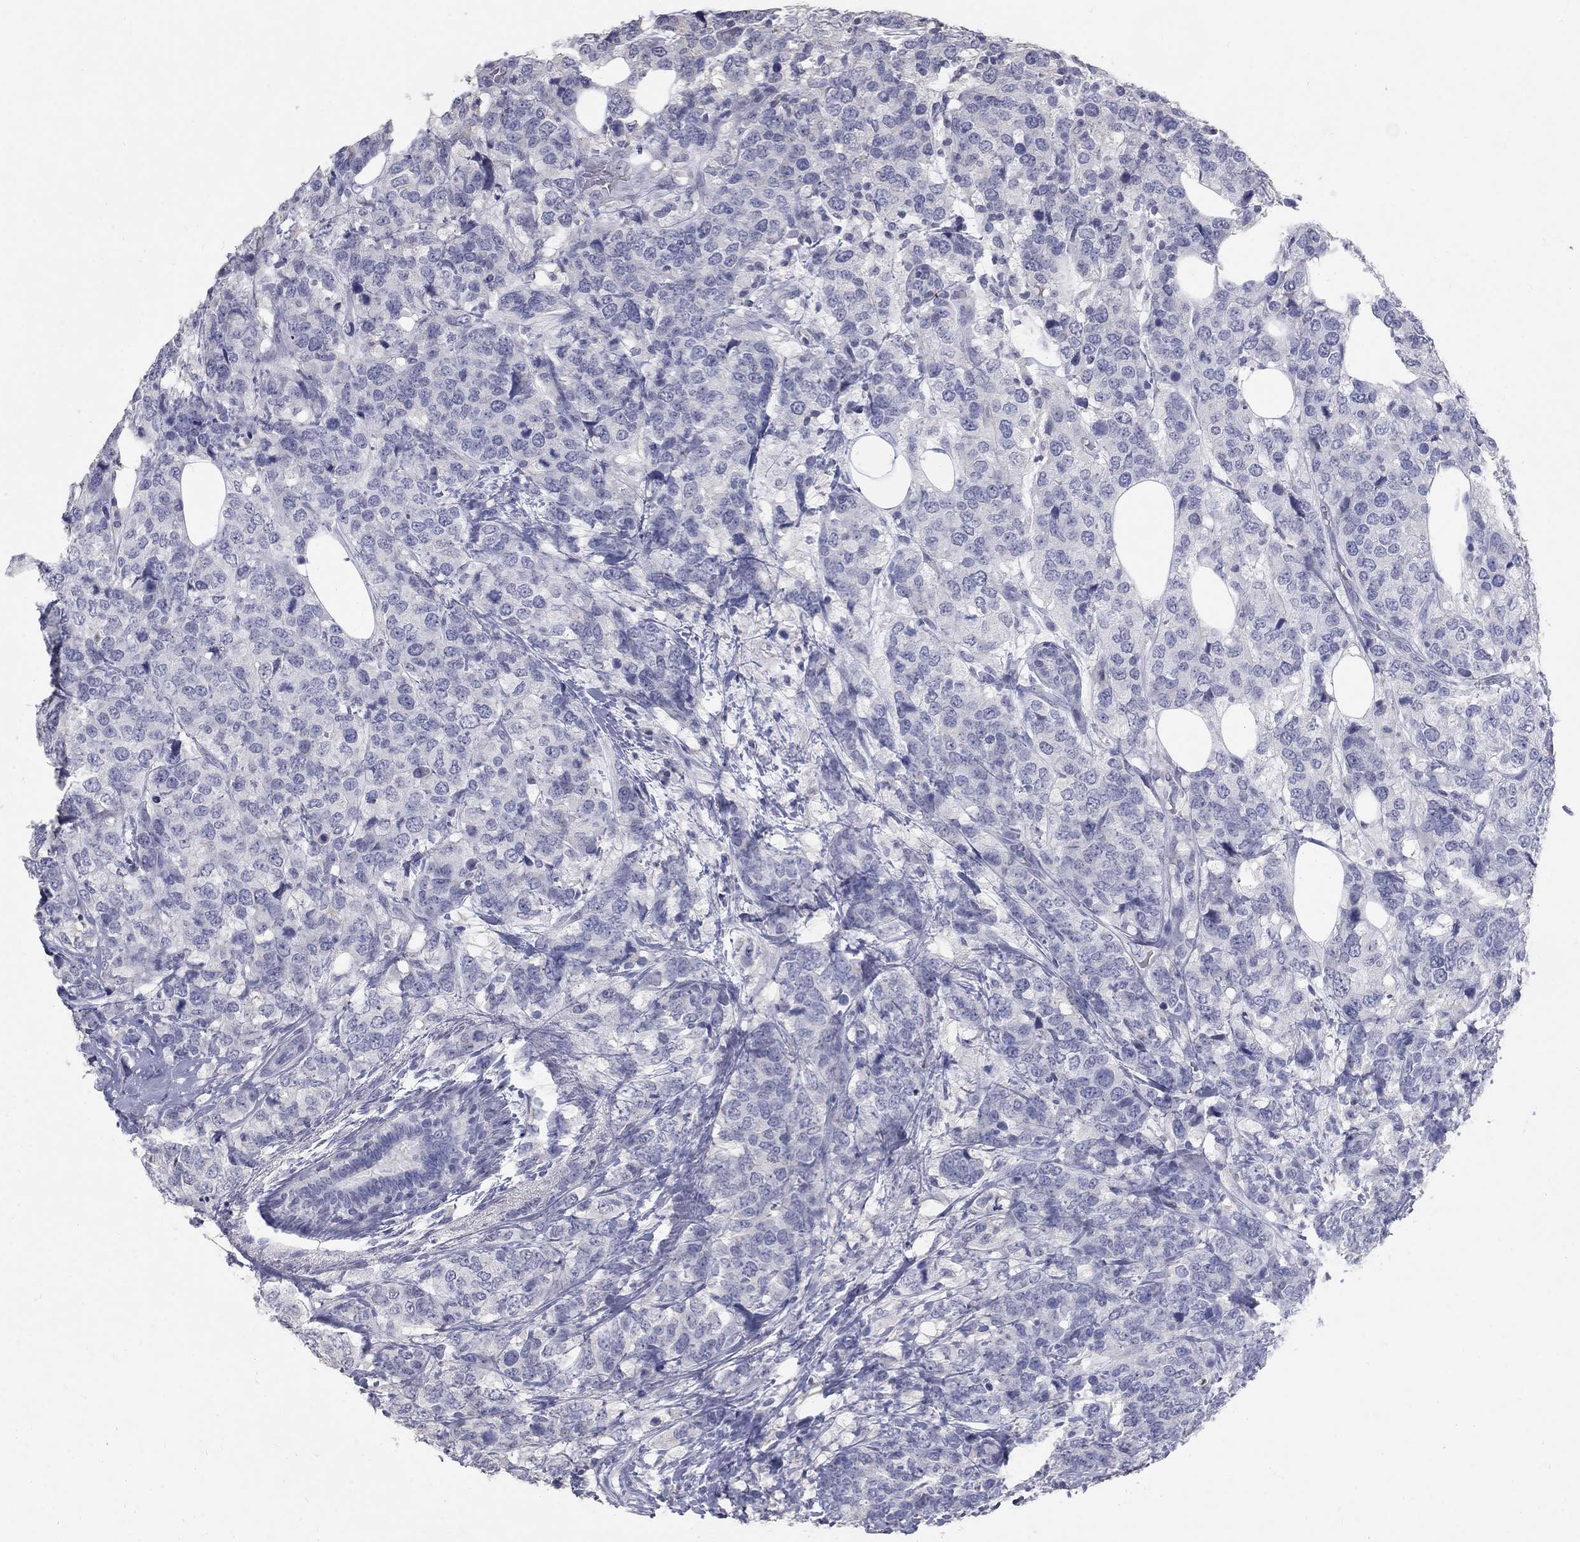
{"staining": {"intensity": "negative", "quantity": "none", "location": "none"}, "tissue": "breast cancer", "cell_type": "Tumor cells", "image_type": "cancer", "snomed": [{"axis": "morphology", "description": "Lobular carcinoma"}, {"axis": "topography", "description": "Breast"}], "caption": "This is an immunohistochemistry (IHC) photomicrograph of breast cancer. There is no staining in tumor cells.", "gene": "PTH1R", "patient": {"sex": "female", "age": 59}}